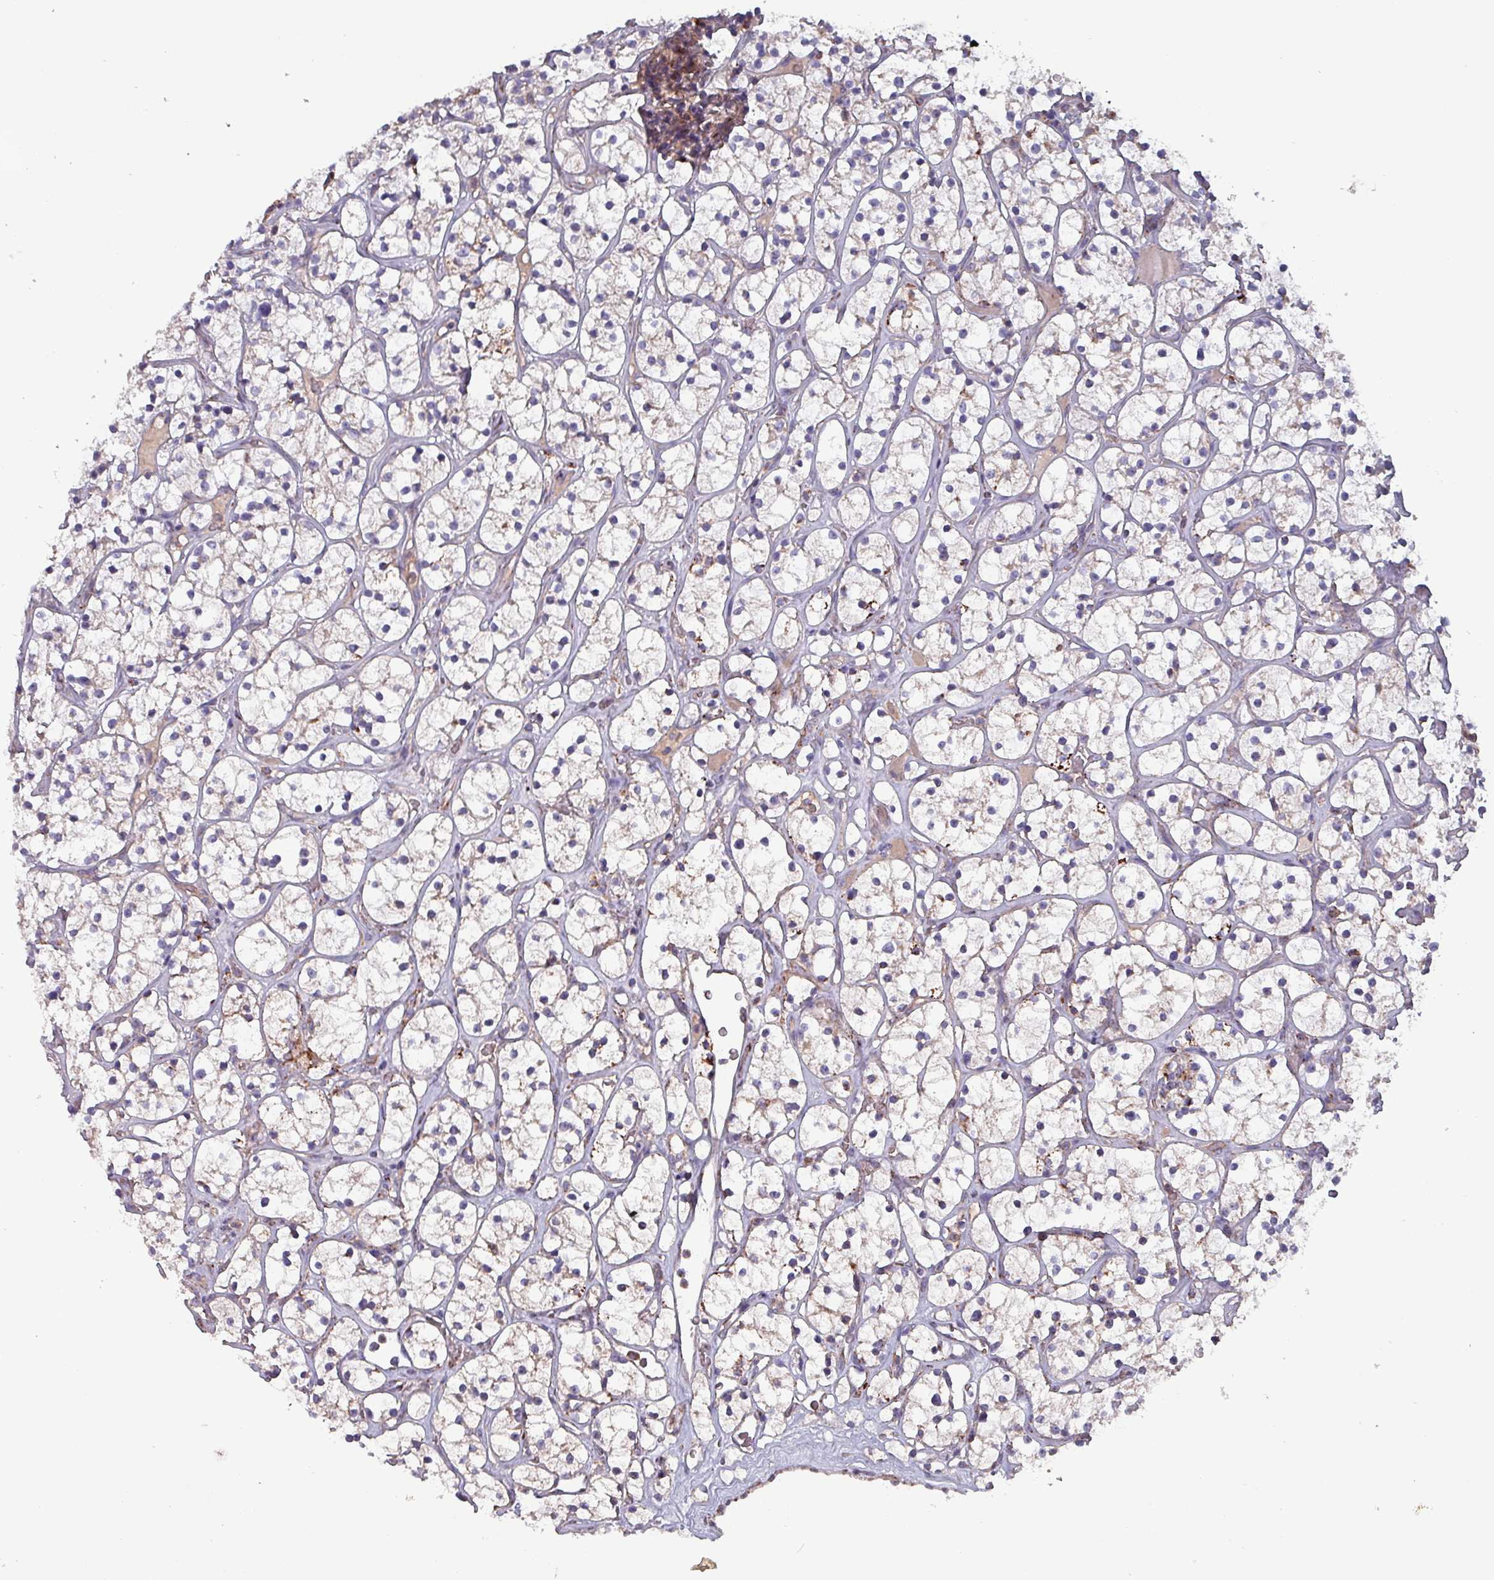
{"staining": {"intensity": "weak", "quantity": "25%-75%", "location": "cytoplasmic/membranous"}, "tissue": "renal cancer", "cell_type": "Tumor cells", "image_type": "cancer", "snomed": [{"axis": "morphology", "description": "Adenocarcinoma, NOS"}, {"axis": "topography", "description": "Kidney"}], "caption": "Human renal adenocarcinoma stained with a brown dye demonstrates weak cytoplasmic/membranous positive positivity in approximately 25%-75% of tumor cells.", "gene": "ZNF322", "patient": {"sex": "female", "age": 64}}